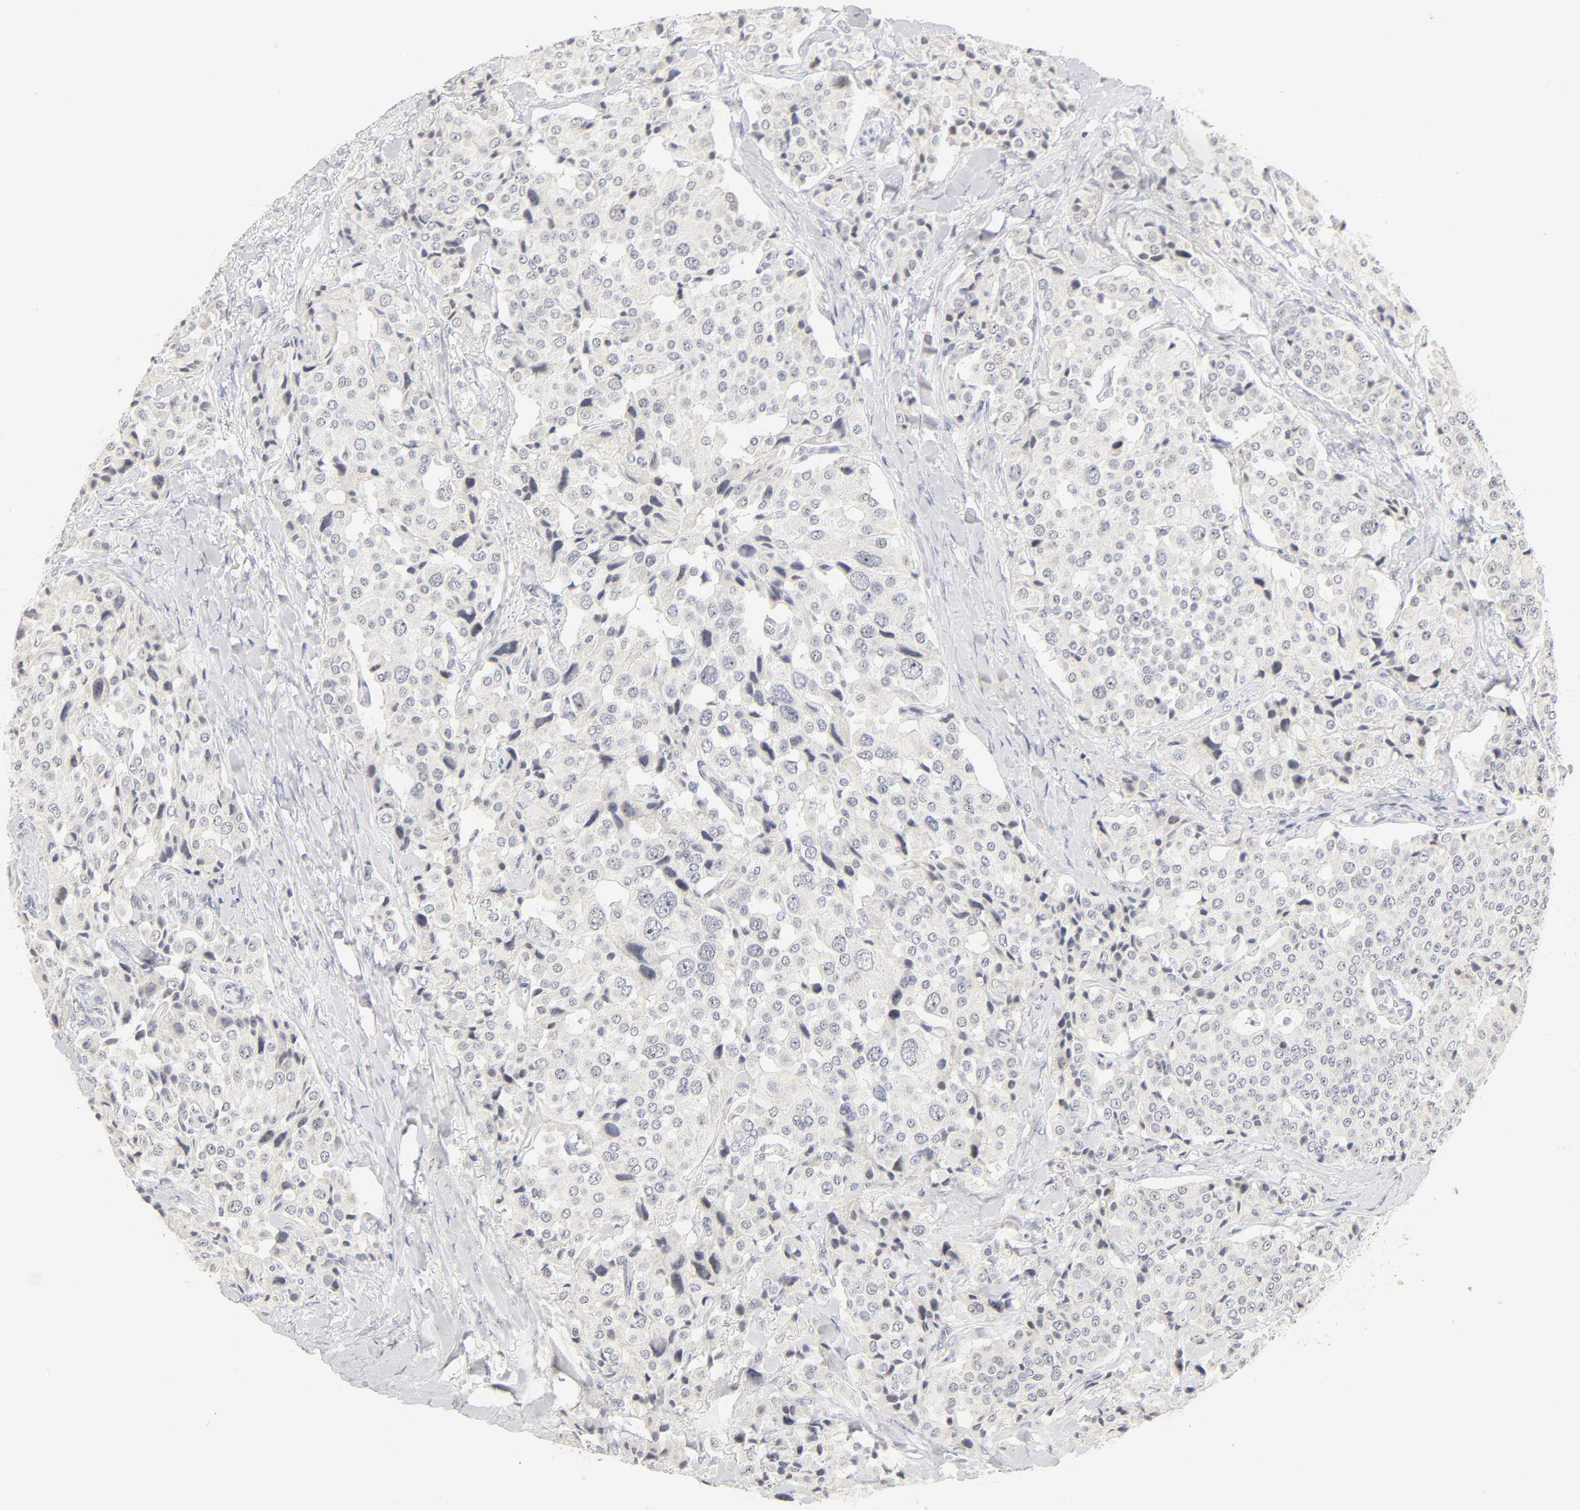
{"staining": {"intensity": "negative", "quantity": "none", "location": "none"}, "tissue": "carcinoid", "cell_type": "Tumor cells", "image_type": "cancer", "snomed": [{"axis": "morphology", "description": "Carcinoid, malignant, NOS"}, {"axis": "topography", "description": "Colon"}], "caption": "This histopathology image is of malignant carcinoid stained with immunohistochemistry (IHC) to label a protein in brown with the nuclei are counter-stained blue. There is no expression in tumor cells.", "gene": "MNAT1", "patient": {"sex": "female", "age": 61}}